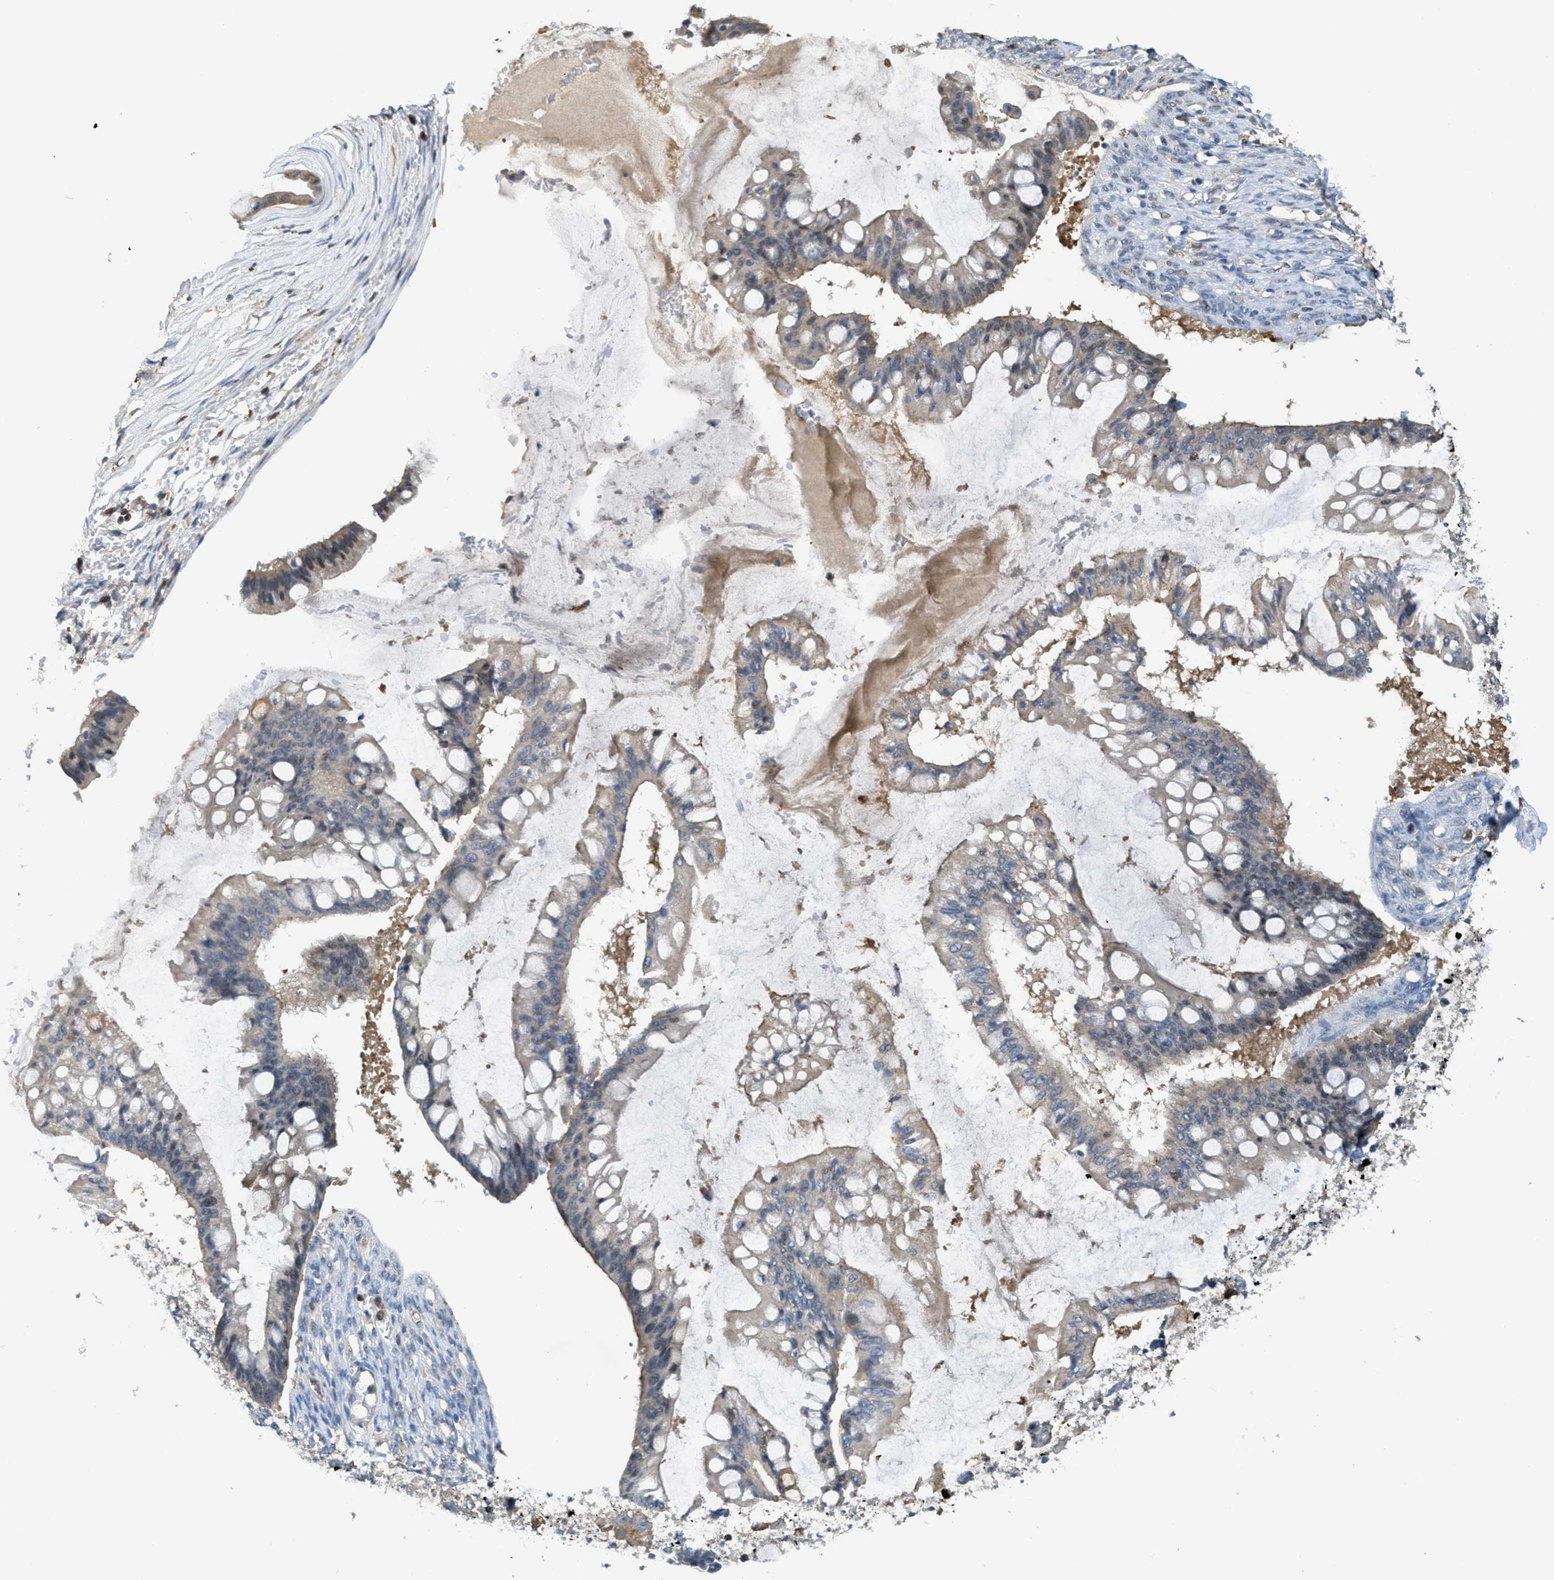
{"staining": {"intensity": "weak", "quantity": "<25%", "location": "cytoplasmic/membranous"}, "tissue": "ovarian cancer", "cell_type": "Tumor cells", "image_type": "cancer", "snomed": [{"axis": "morphology", "description": "Cystadenocarcinoma, mucinous, NOS"}, {"axis": "topography", "description": "Ovary"}], "caption": "Photomicrograph shows no significant protein positivity in tumor cells of ovarian cancer (mucinous cystadenocarcinoma). (Stains: DAB IHC with hematoxylin counter stain, Microscopy: brightfield microscopy at high magnification).", "gene": "GRIK2", "patient": {"sex": "female", "age": 73}}